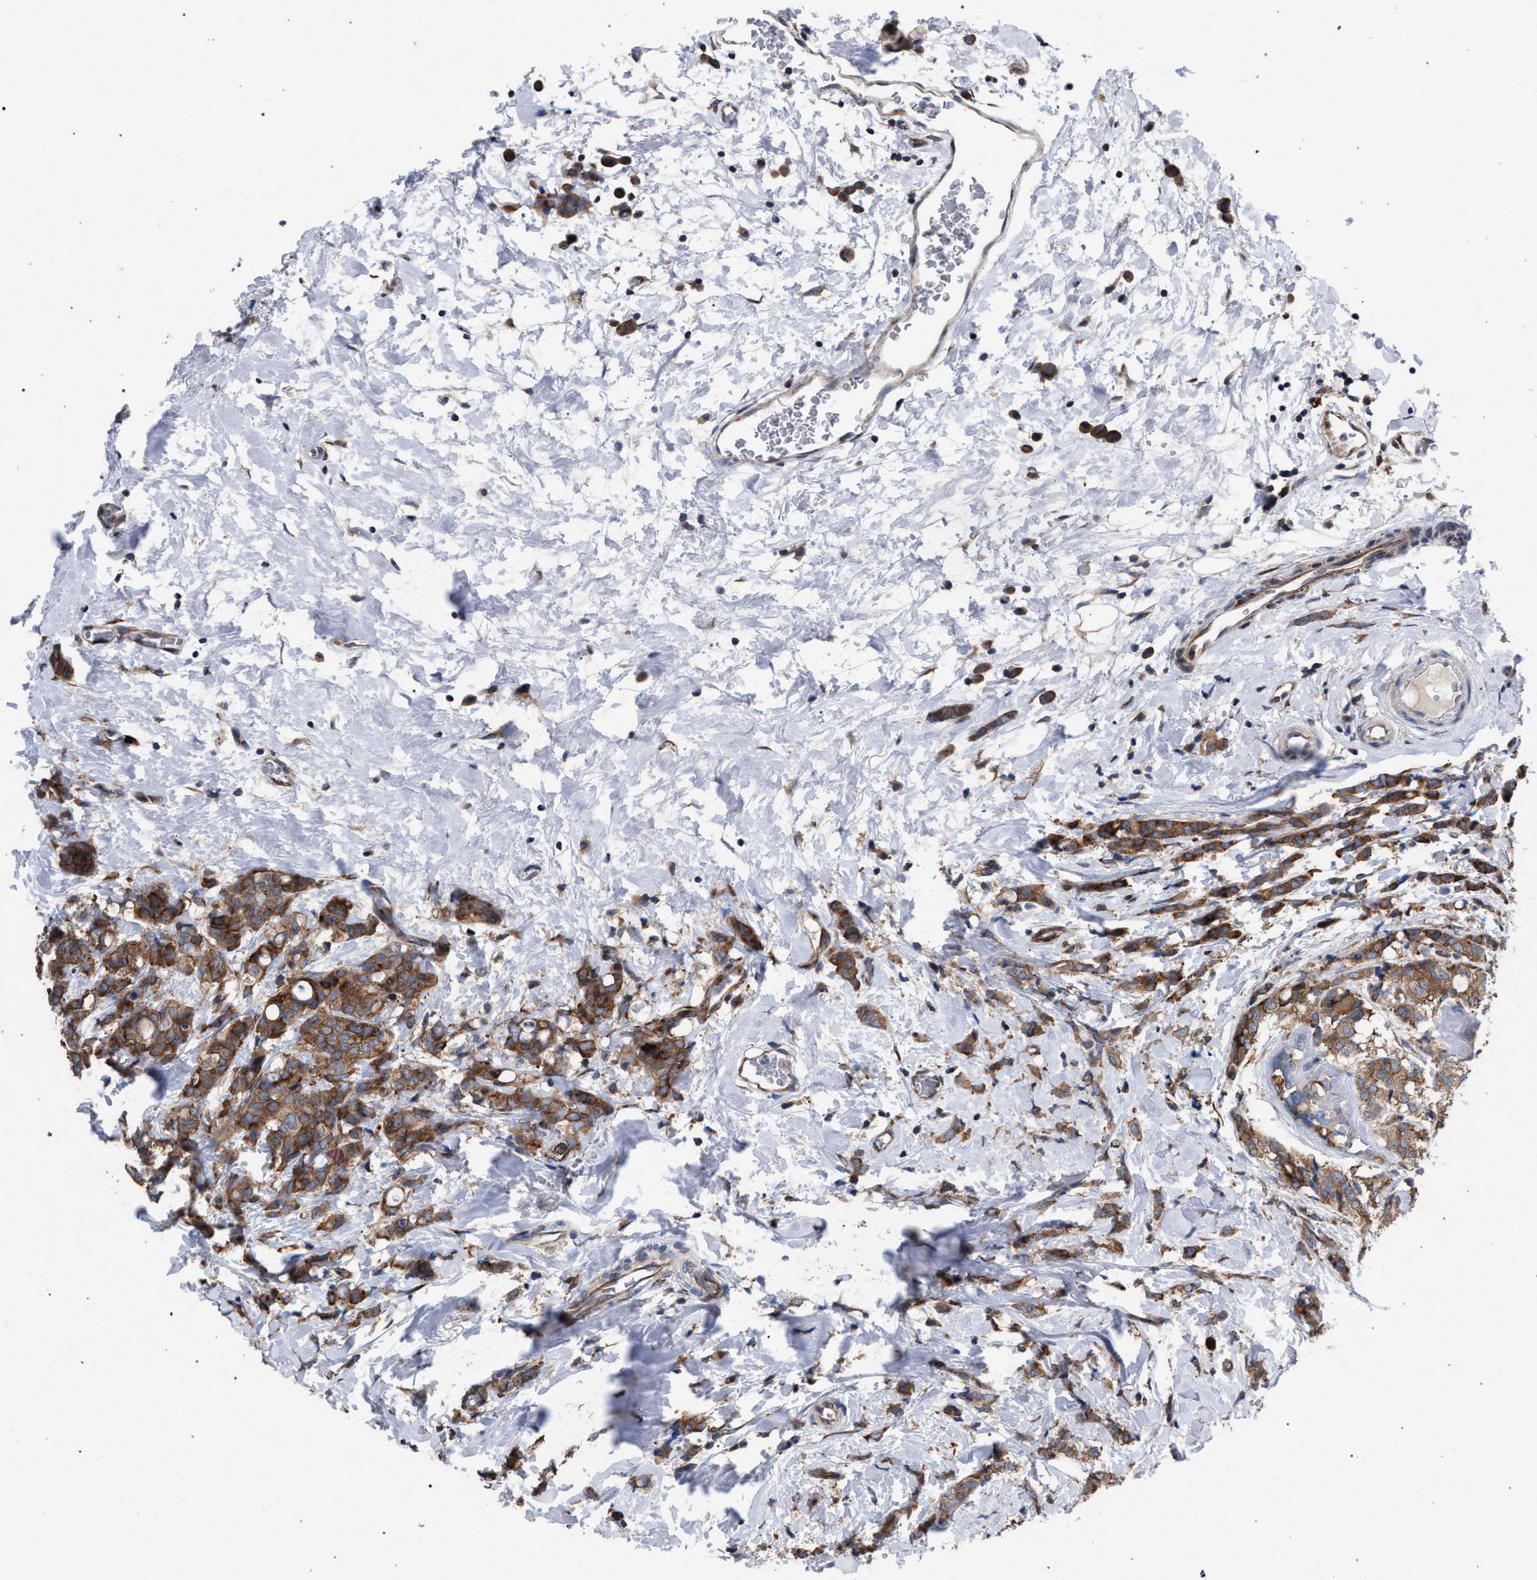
{"staining": {"intensity": "moderate", "quantity": ">75%", "location": "cytoplasmic/membranous"}, "tissue": "breast cancer", "cell_type": "Tumor cells", "image_type": "cancer", "snomed": [{"axis": "morphology", "description": "Lobular carcinoma"}, {"axis": "topography", "description": "Breast"}], "caption": "Immunohistochemistry micrograph of neoplastic tissue: breast cancer (lobular carcinoma) stained using immunohistochemistry exhibits medium levels of moderate protein expression localized specifically in the cytoplasmic/membranous of tumor cells, appearing as a cytoplasmic/membranous brown color.", "gene": "CDR2L", "patient": {"sex": "female", "age": 60}}